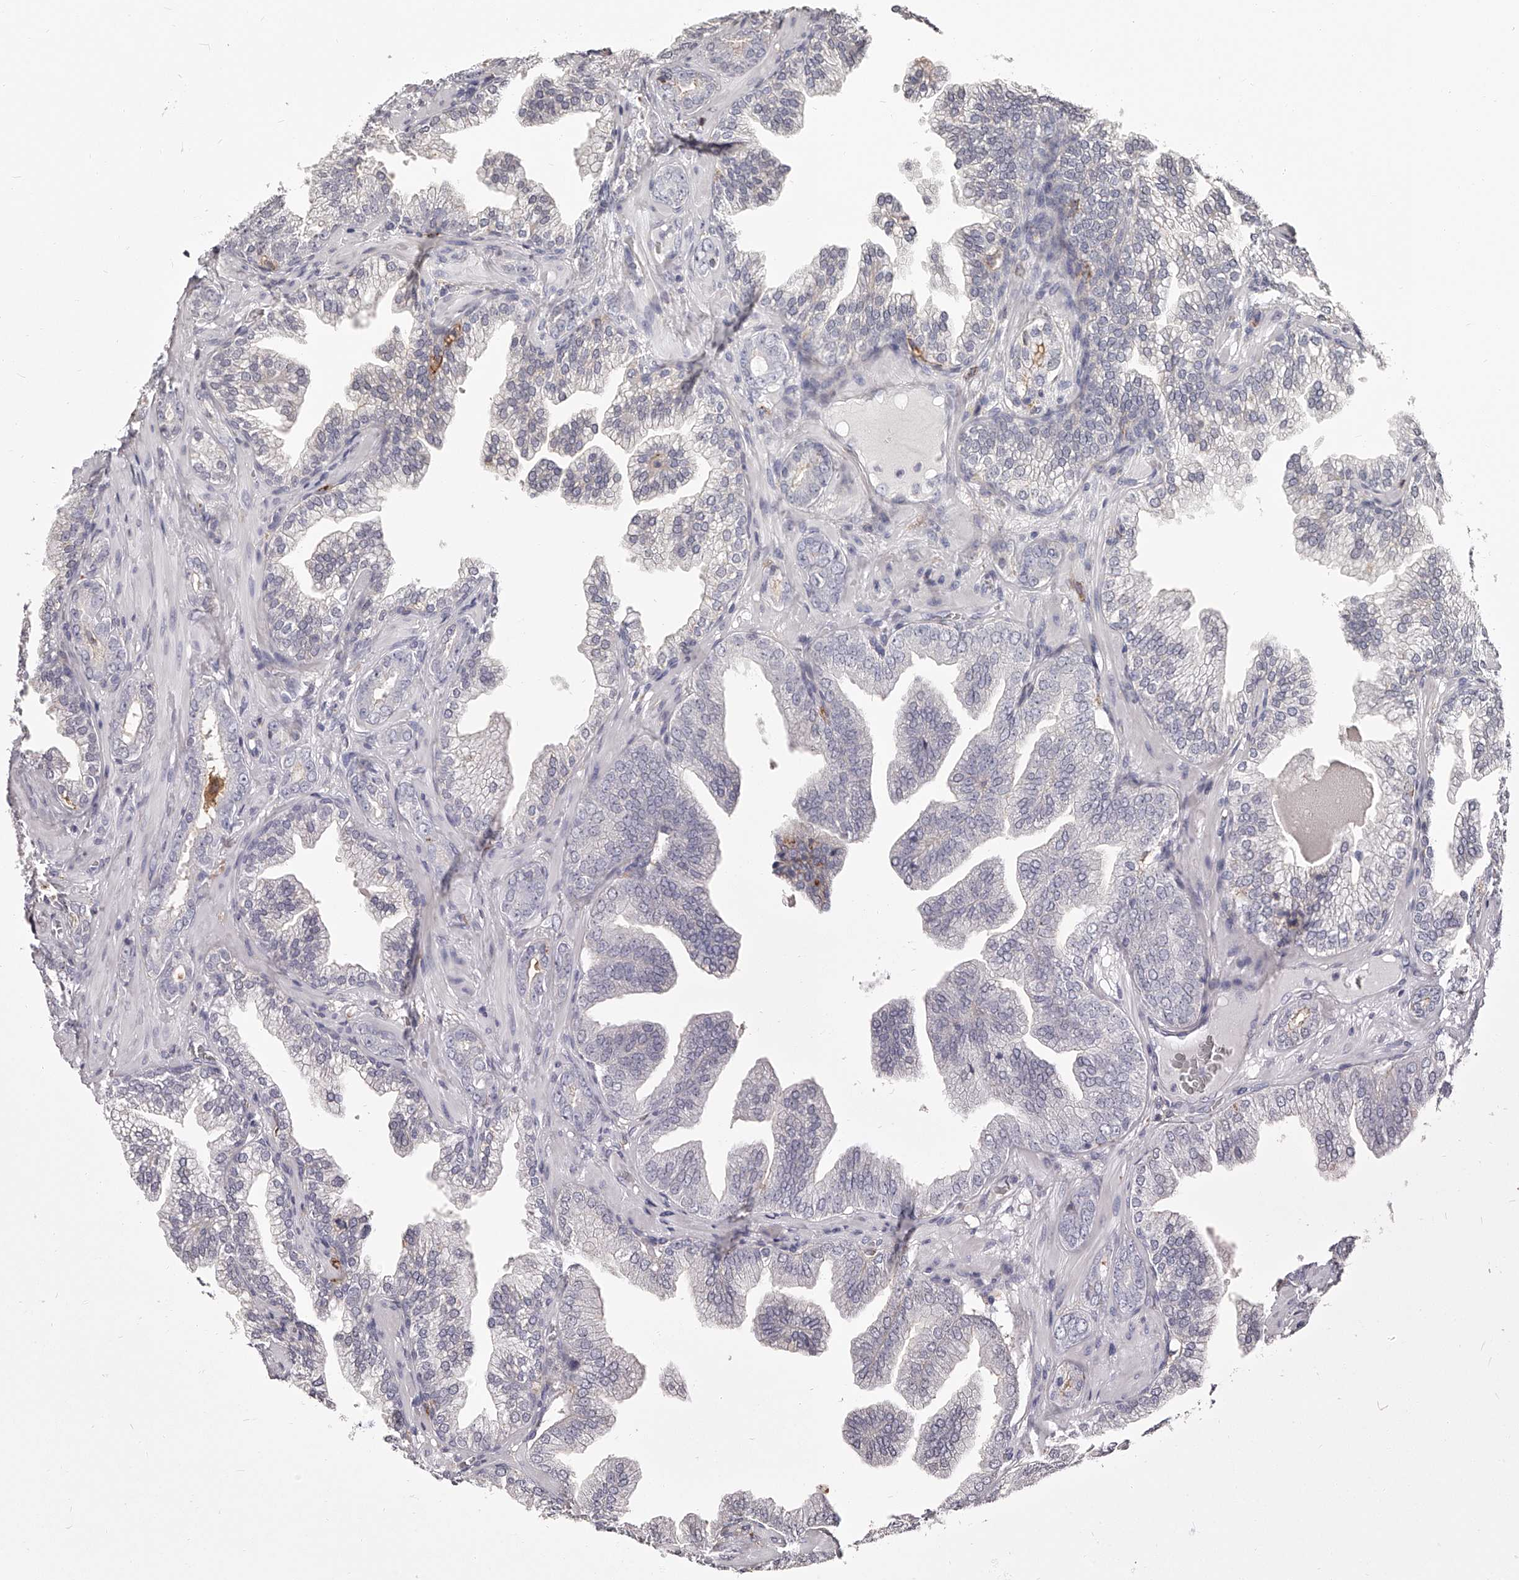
{"staining": {"intensity": "negative", "quantity": "none", "location": "none"}, "tissue": "prostate cancer", "cell_type": "Tumor cells", "image_type": "cancer", "snomed": [{"axis": "morphology", "description": "Adenocarcinoma, High grade"}, {"axis": "topography", "description": "Prostate"}], "caption": "IHC of adenocarcinoma (high-grade) (prostate) exhibits no staining in tumor cells.", "gene": "PACSIN1", "patient": {"sex": "male", "age": 58}}